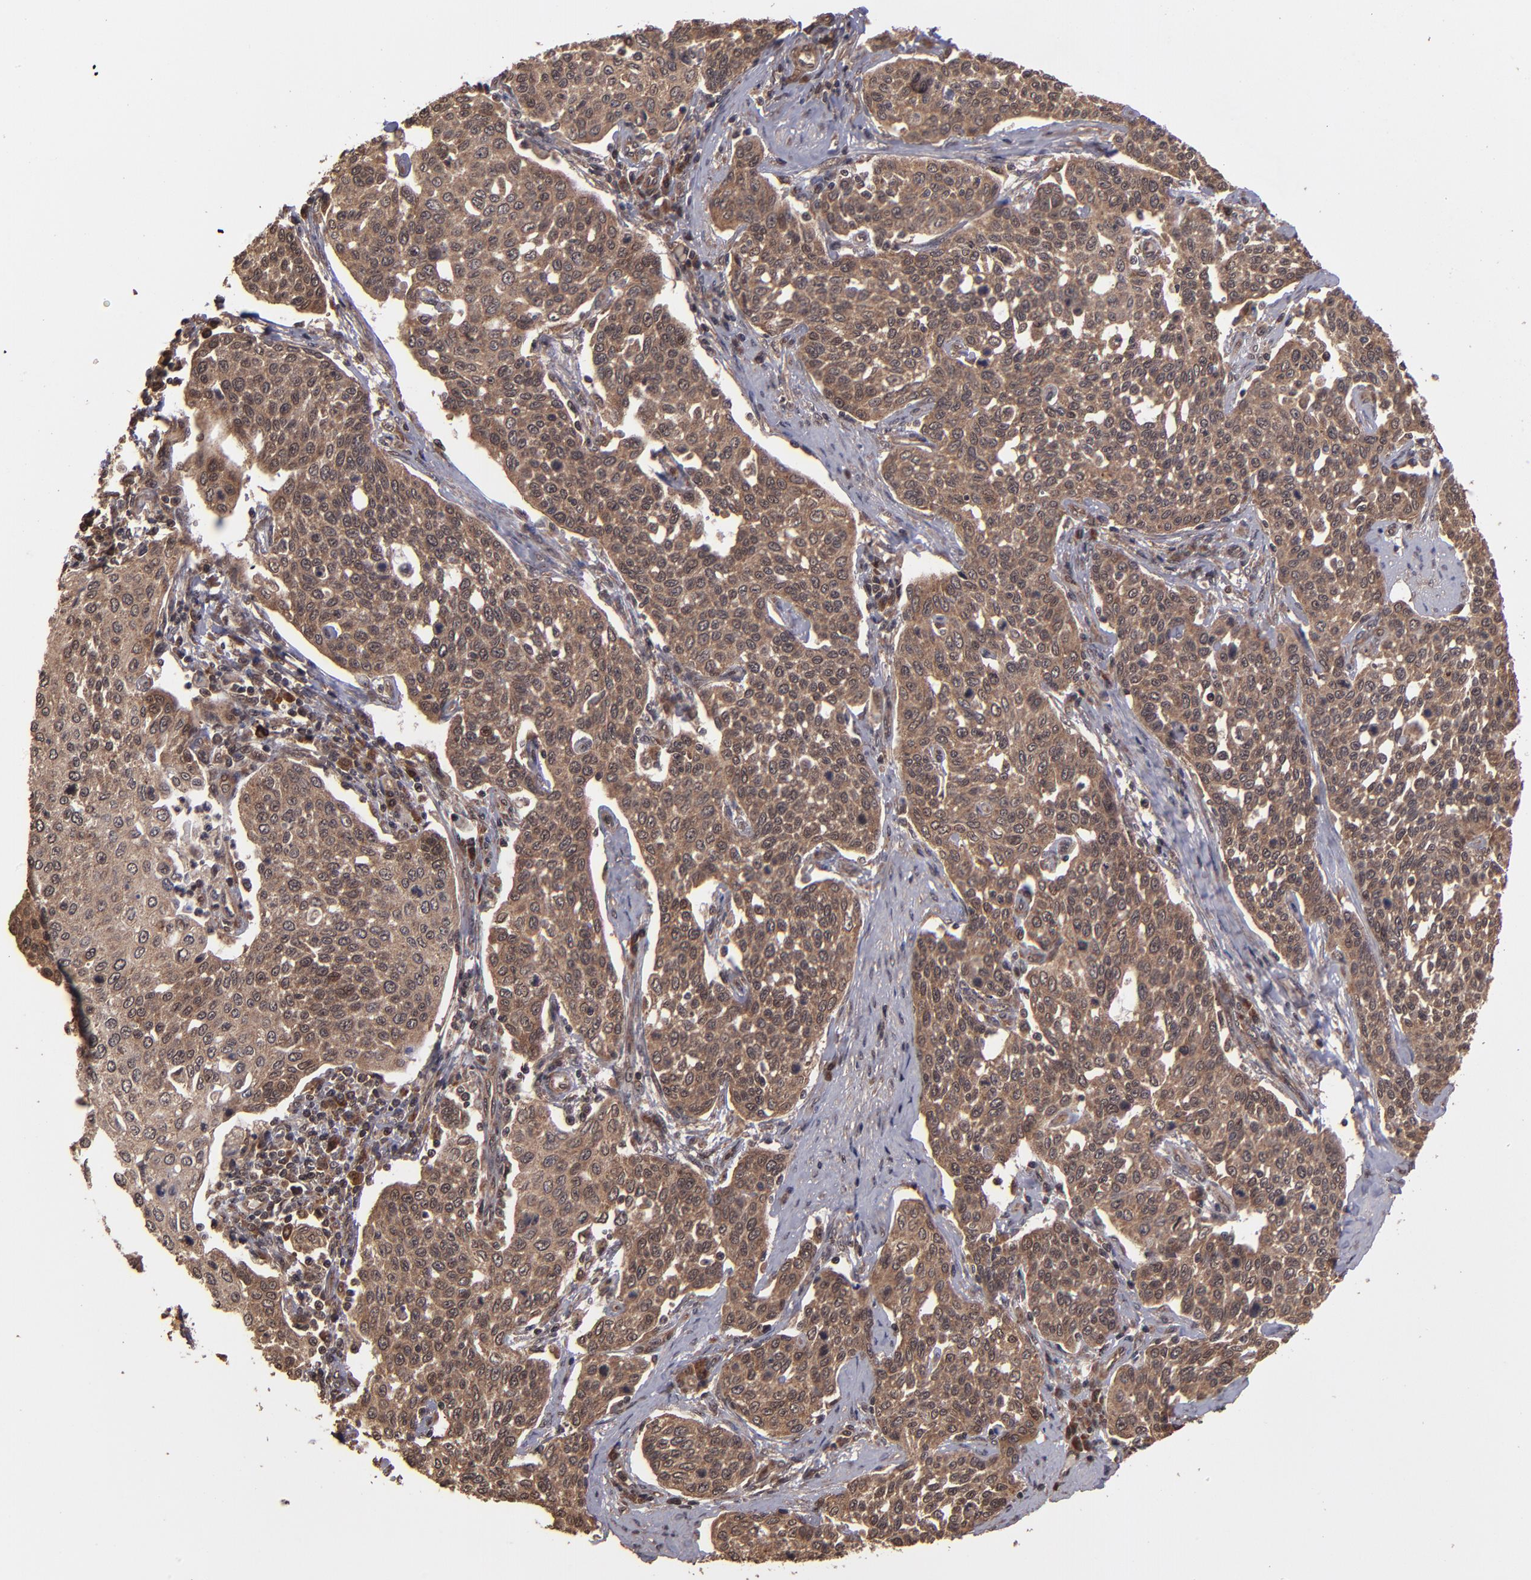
{"staining": {"intensity": "moderate", "quantity": ">75%", "location": "cytoplasmic/membranous"}, "tissue": "cervical cancer", "cell_type": "Tumor cells", "image_type": "cancer", "snomed": [{"axis": "morphology", "description": "Squamous cell carcinoma, NOS"}, {"axis": "topography", "description": "Cervix"}], "caption": "Immunohistochemistry staining of cervical cancer (squamous cell carcinoma), which shows medium levels of moderate cytoplasmic/membranous positivity in about >75% of tumor cells indicating moderate cytoplasmic/membranous protein positivity. The staining was performed using DAB (brown) for protein detection and nuclei were counterstained in hematoxylin (blue).", "gene": "NFE2L2", "patient": {"sex": "female", "age": 34}}